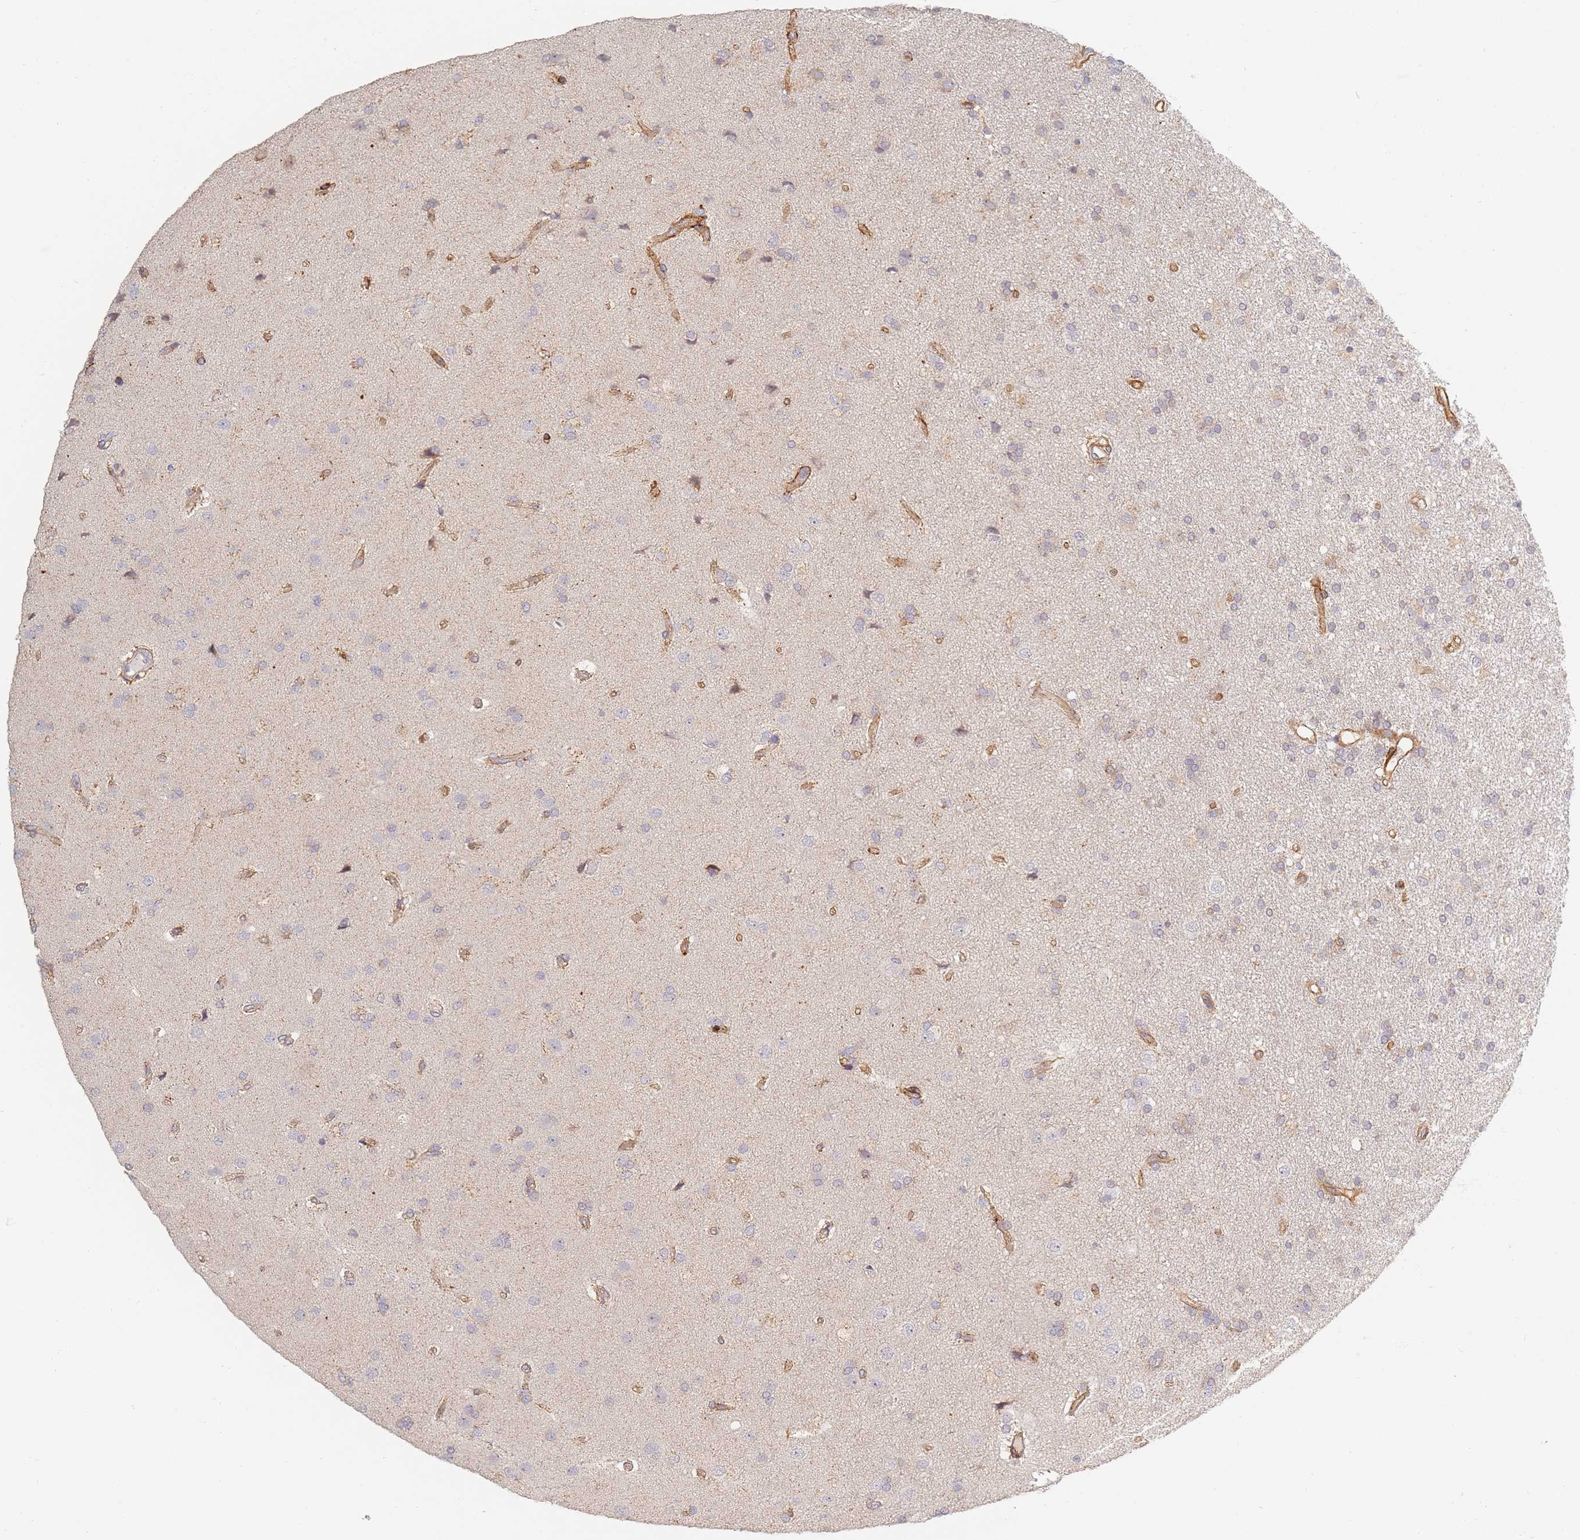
{"staining": {"intensity": "negative", "quantity": "none", "location": "none"}, "tissue": "glioma", "cell_type": "Tumor cells", "image_type": "cancer", "snomed": [{"axis": "morphology", "description": "Glioma, malignant, High grade"}, {"axis": "topography", "description": "Brain"}], "caption": "DAB immunohistochemical staining of human malignant high-grade glioma exhibits no significant positivity in tumor cells.", "gene": "ZKSCAN7", "patient": {"sex": "male", "age": 77}}